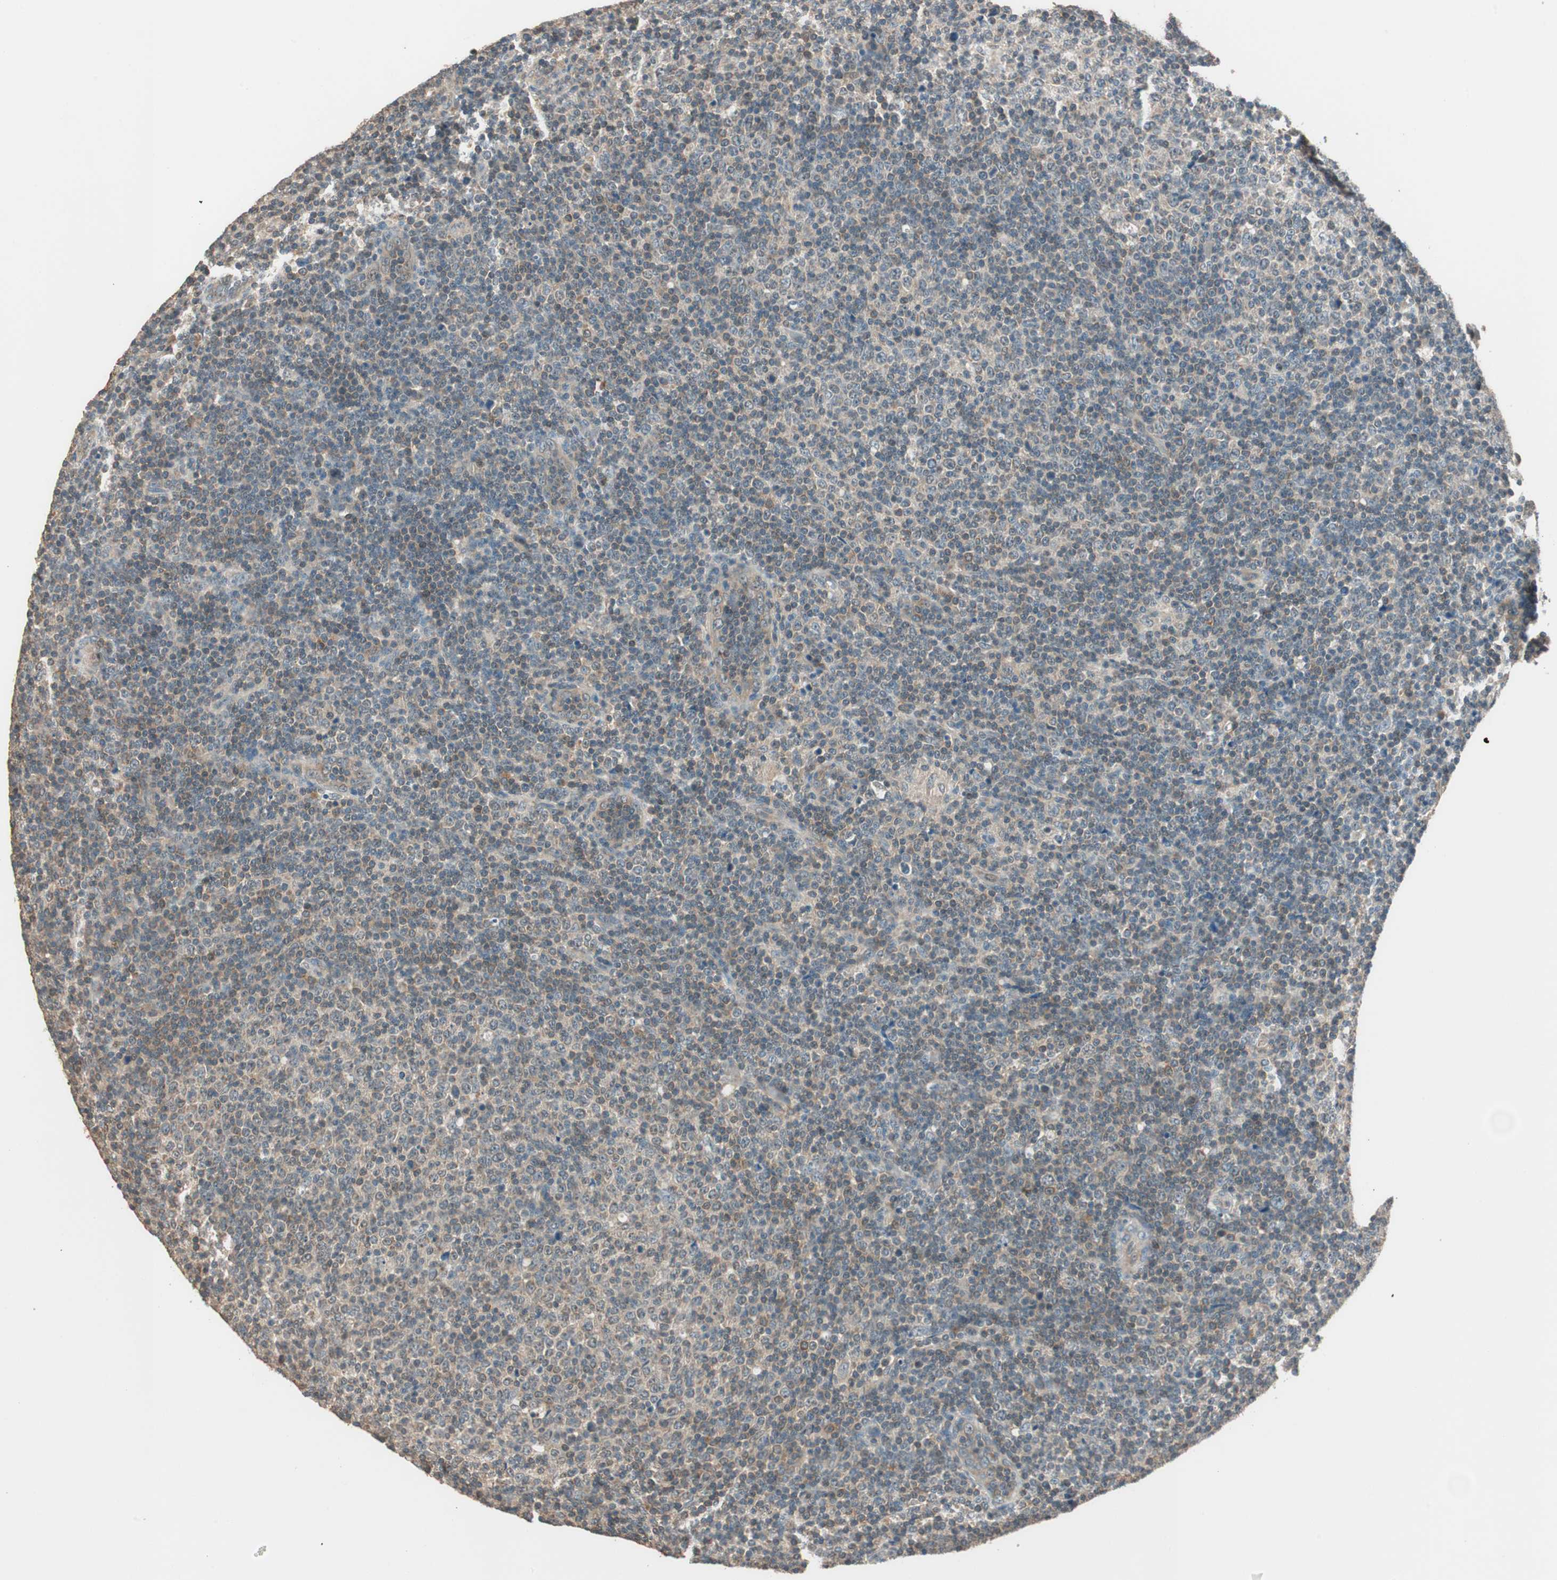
{"staining": {"intensity": "weak", "quantity": "<25%", "location": "cytoplasmic/membranous"}, "tissue": "lymphoma", "cell_type": "Tumor cells", "image_type": "cancer", "snomed": [{"axis": "morphology", "description": "Malignant lymphoma, non-Hodgkin's type, Low grade"}, {"axis": "topography", "description": "Lymph node"}], "caption": "Immunohistochemical staining of lymphoma displays no significant staining in tumor cells. Brightfield microscopy of immunohistochemistry stained with DAB (3,3'-diaminobenzidine) (brown) and hematoxylin (blue), captured at high magnification.", "gene": "TRIM21", "patient": {"sex": "male", "age": 70}}